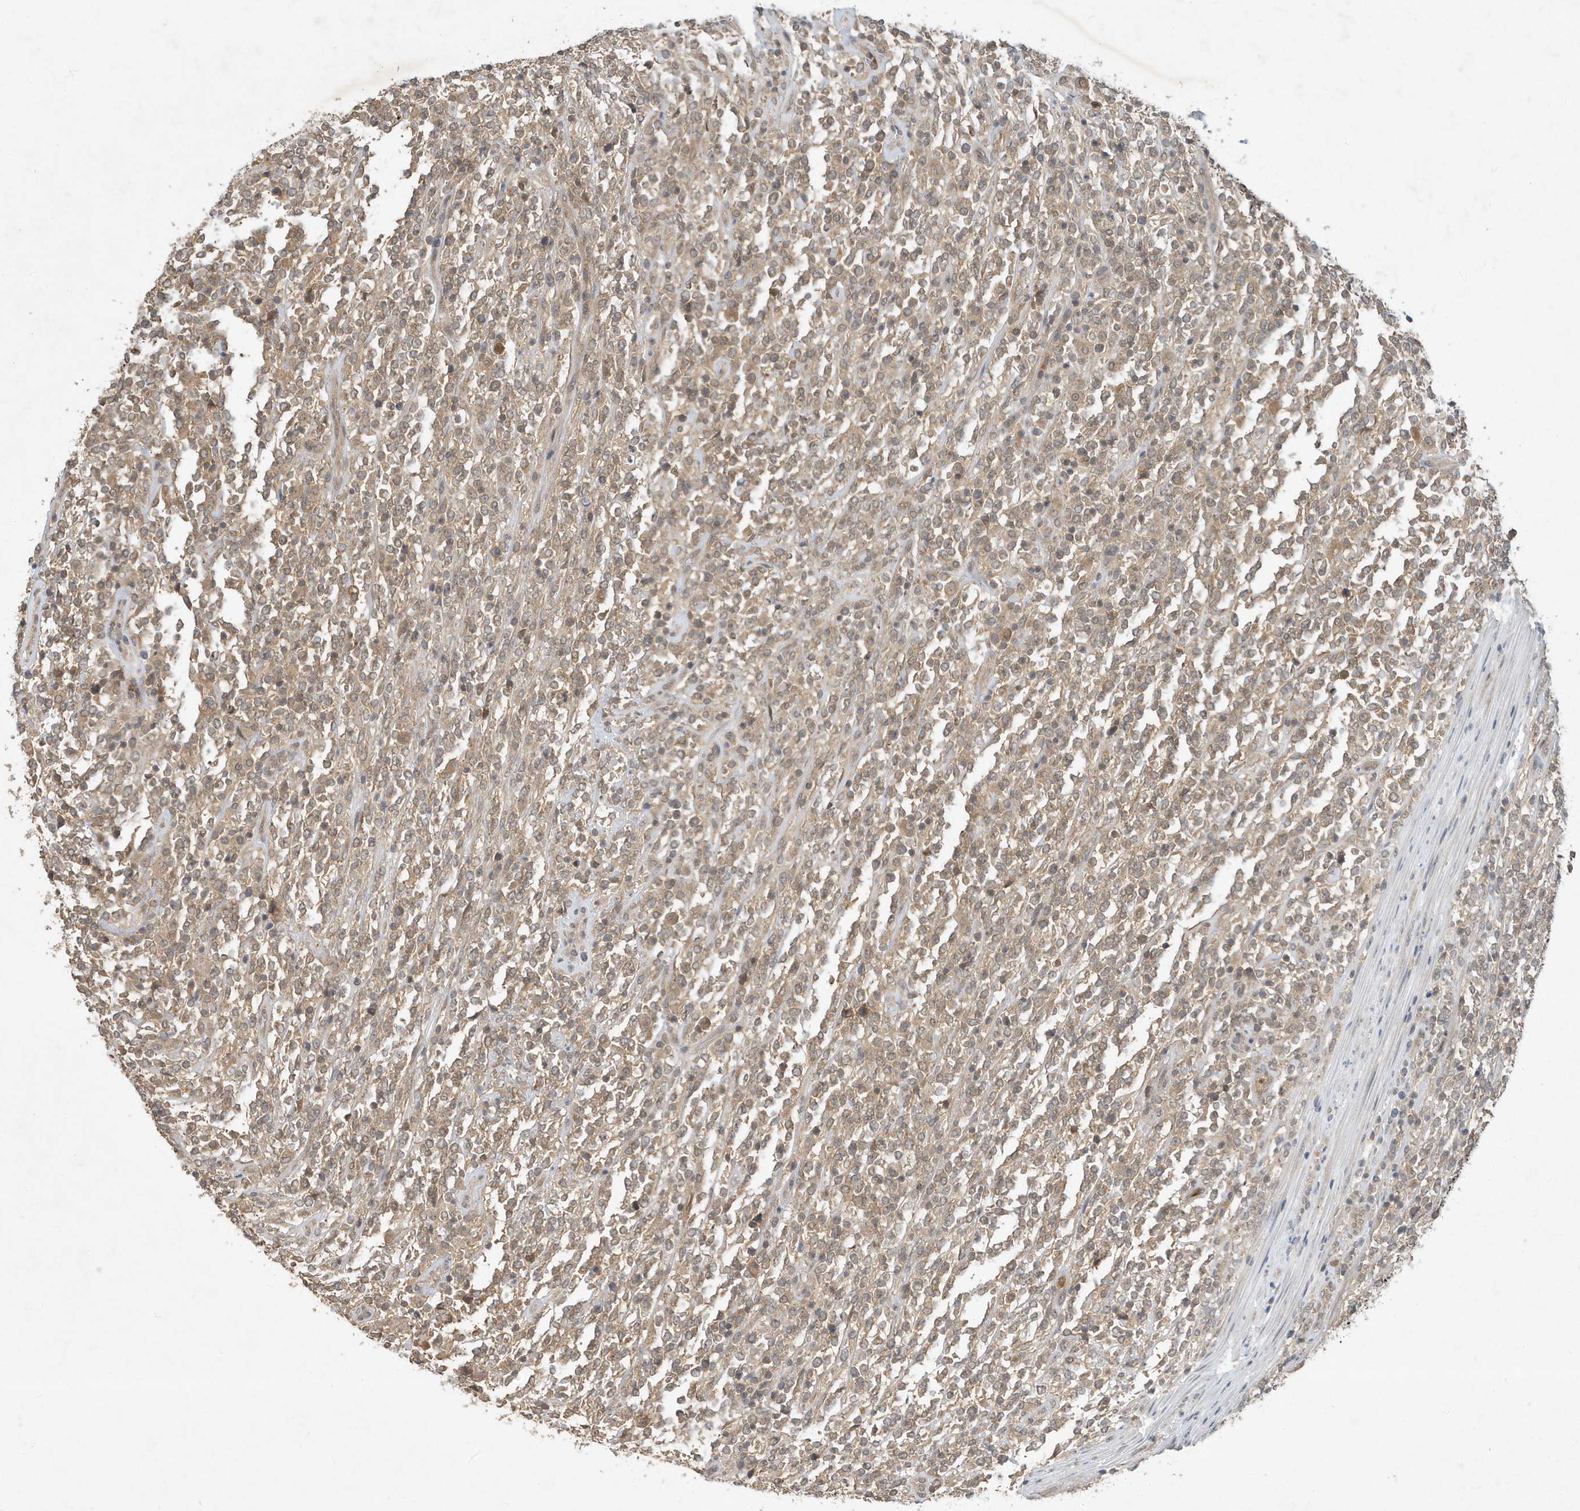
{"staining": {"intensity": "weak", "quantity": ">75%", "location": "cytoplasmic/membranous"}, "tissue": "lymphoma", "cell_type": "Tumor cells", "image_type": "cancer", "snomed": [{"axis": "morphology", "description": "Malignant lymphoma, non-Hodgkin's type, High grade"}, {"axis": "topography", "description": "Soft tissue"}], "caption": "Malignant lymphoma, non-Hodgkin's type (high-grade) stained with a brown dye demonstrates weak cytoplasmic/membranous positive positivity in about >75% of tumor cells.", "gene": "ABCB9", "patient": {"sex": "male", "age": 18}}